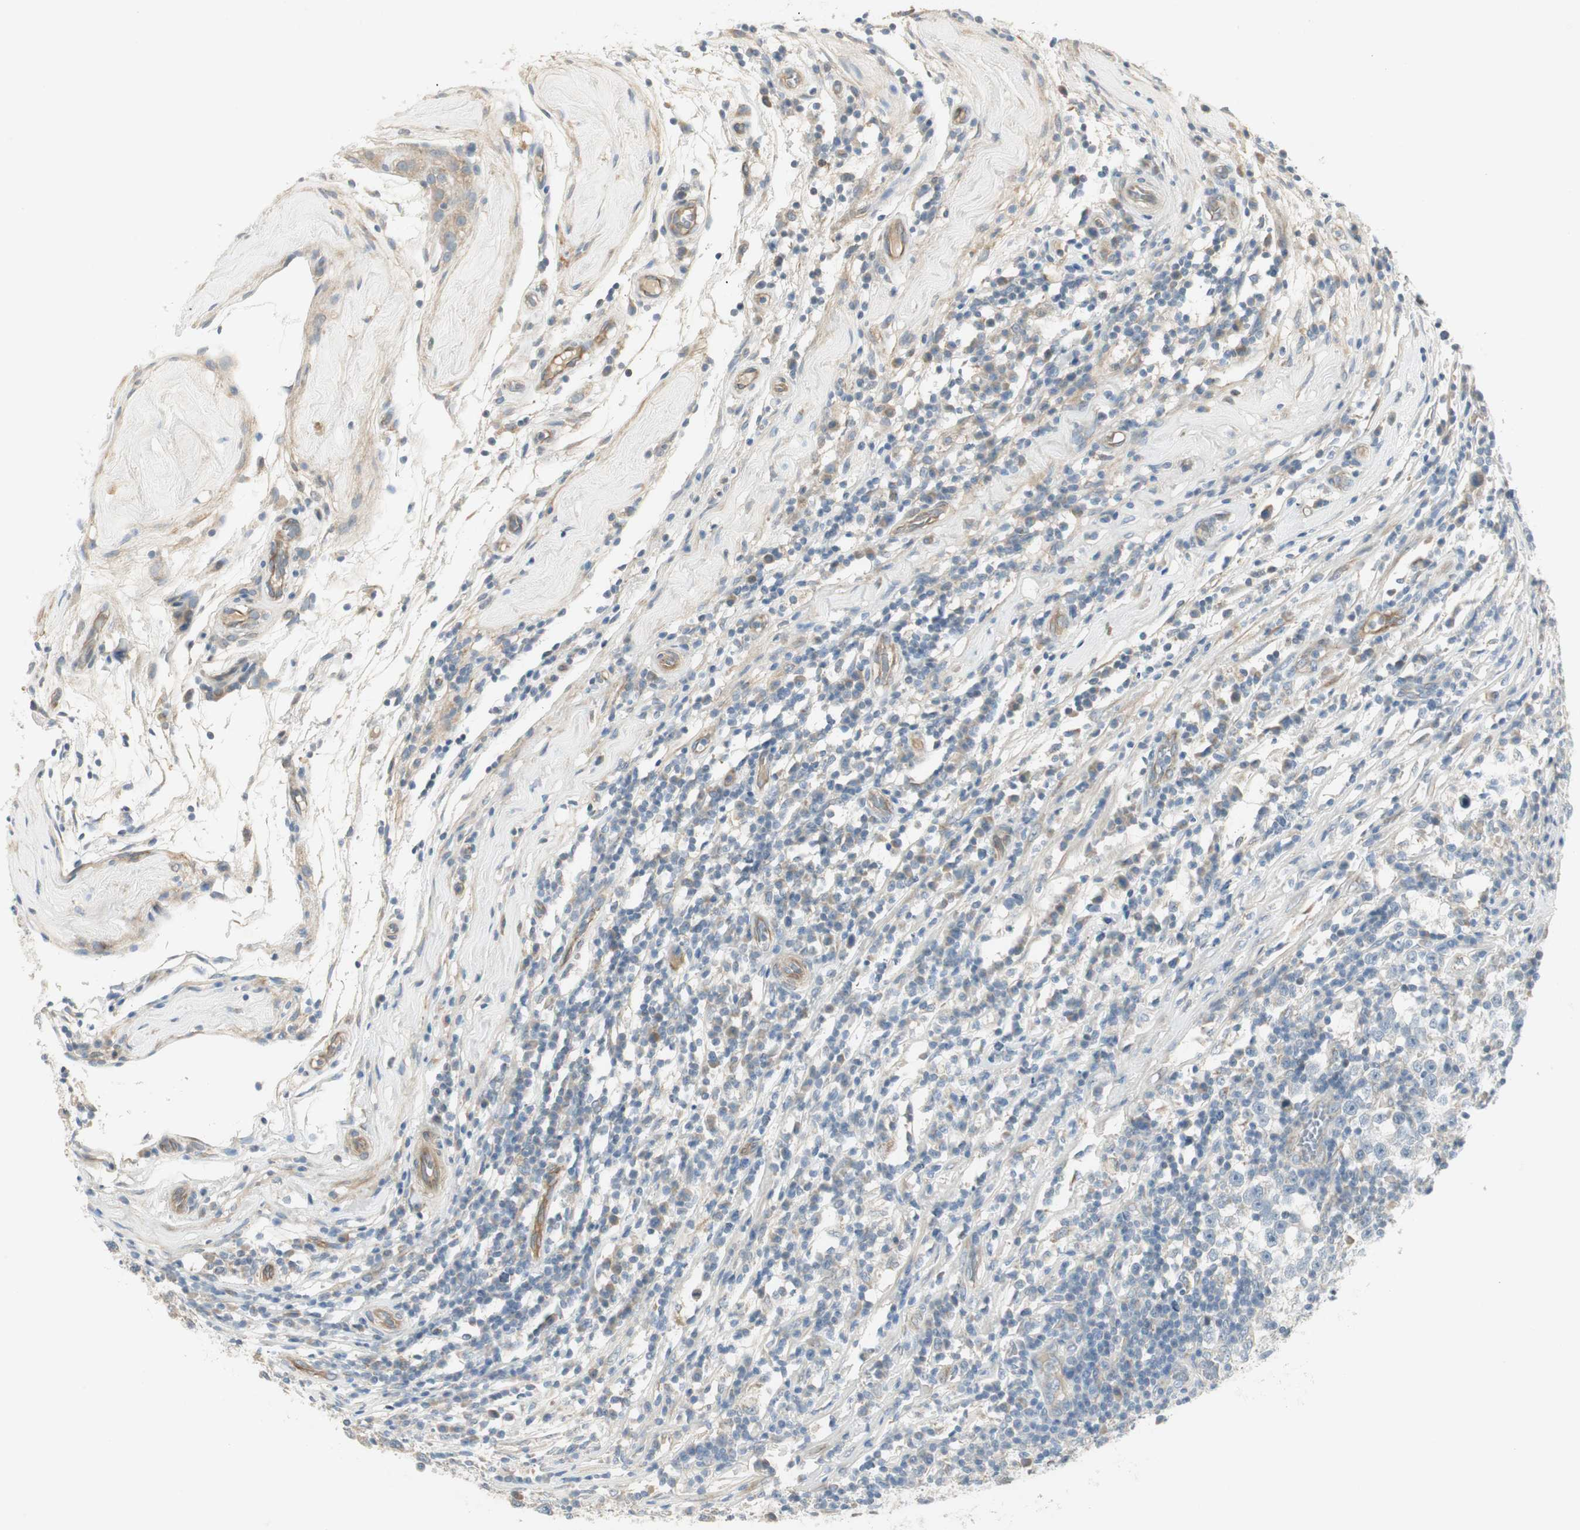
{"staining": {"intensity": "weak", "quantity": ">75%", "location": "cytoplasmic/membranous"}, "tissue": "testis cancer", "cell_type": "Tumor cells", "image_type": "cancer", "snomed": [{"axis": "morphology", "description": "Seminoma, NOS"}, {"axis": "topography", "description": "Testis"}], "caption": "Immunohistochemical staining of testis cancer (seminoma) shows low levels of weak cytoplasmic/membranous protein expression in about >75% of tumor cells.", "gene": "STON1-GTF2A1L", "patient": {"sex": "male", "age": 43}}